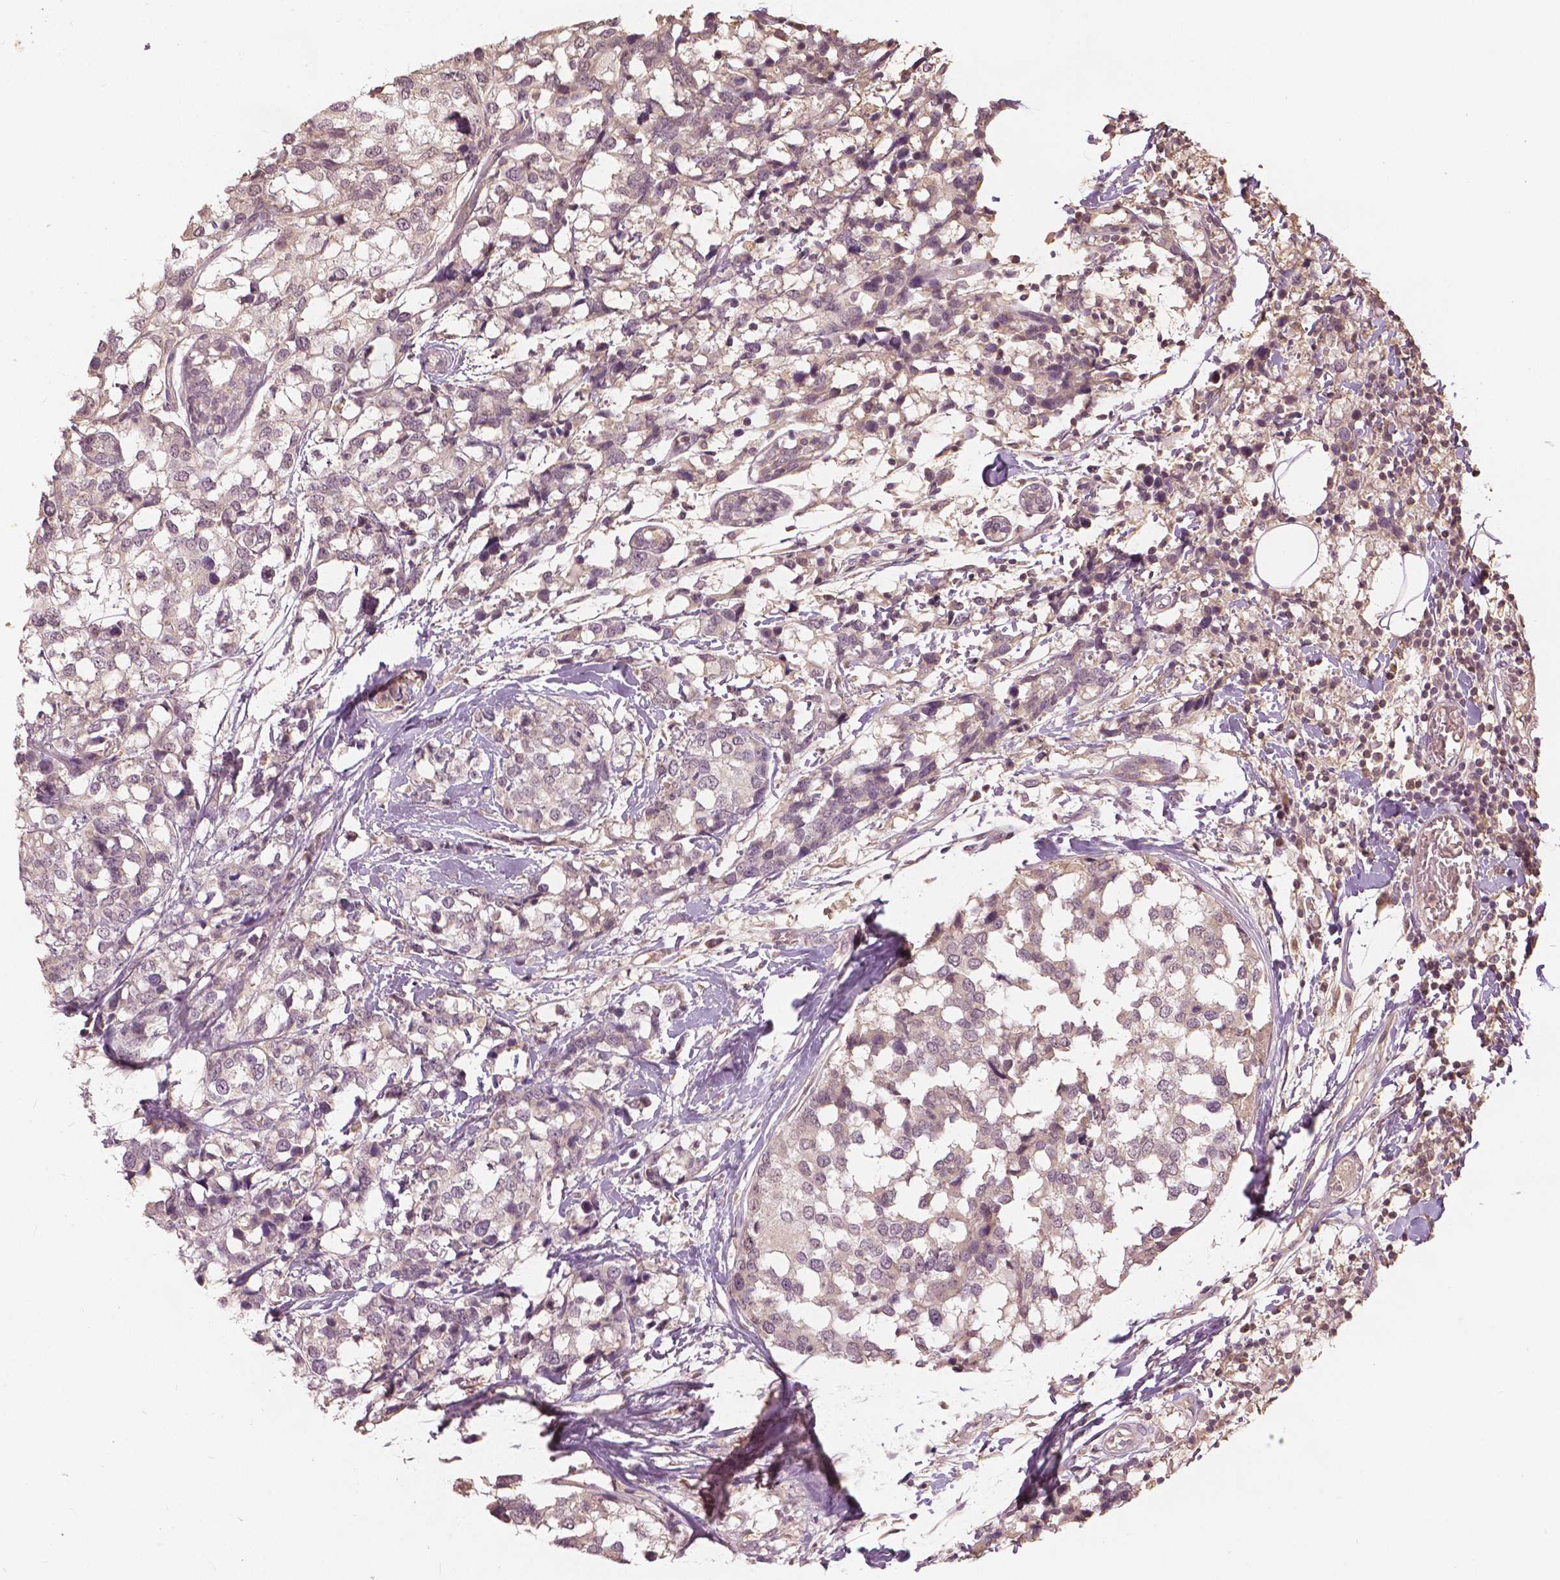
{"staining": {"intensity": "negative", "quantity": "none", "location": "none"}, "tissue": "breast cancer", "cell_type": "Tumor cells", "image_type": "cancer", "snomed": [{"axis": "morphology", "description": "Lobular carcinoma"}, {"axis": "topography", "description": "Breast"}], "caption": "This is a histopathology image of immunohistochemistry staining of lobular carcinoma (breast), which shows no staining in tumor cells.", "gene": "ANGPTL4", "patient": {"sex": "female", "age": 59}}